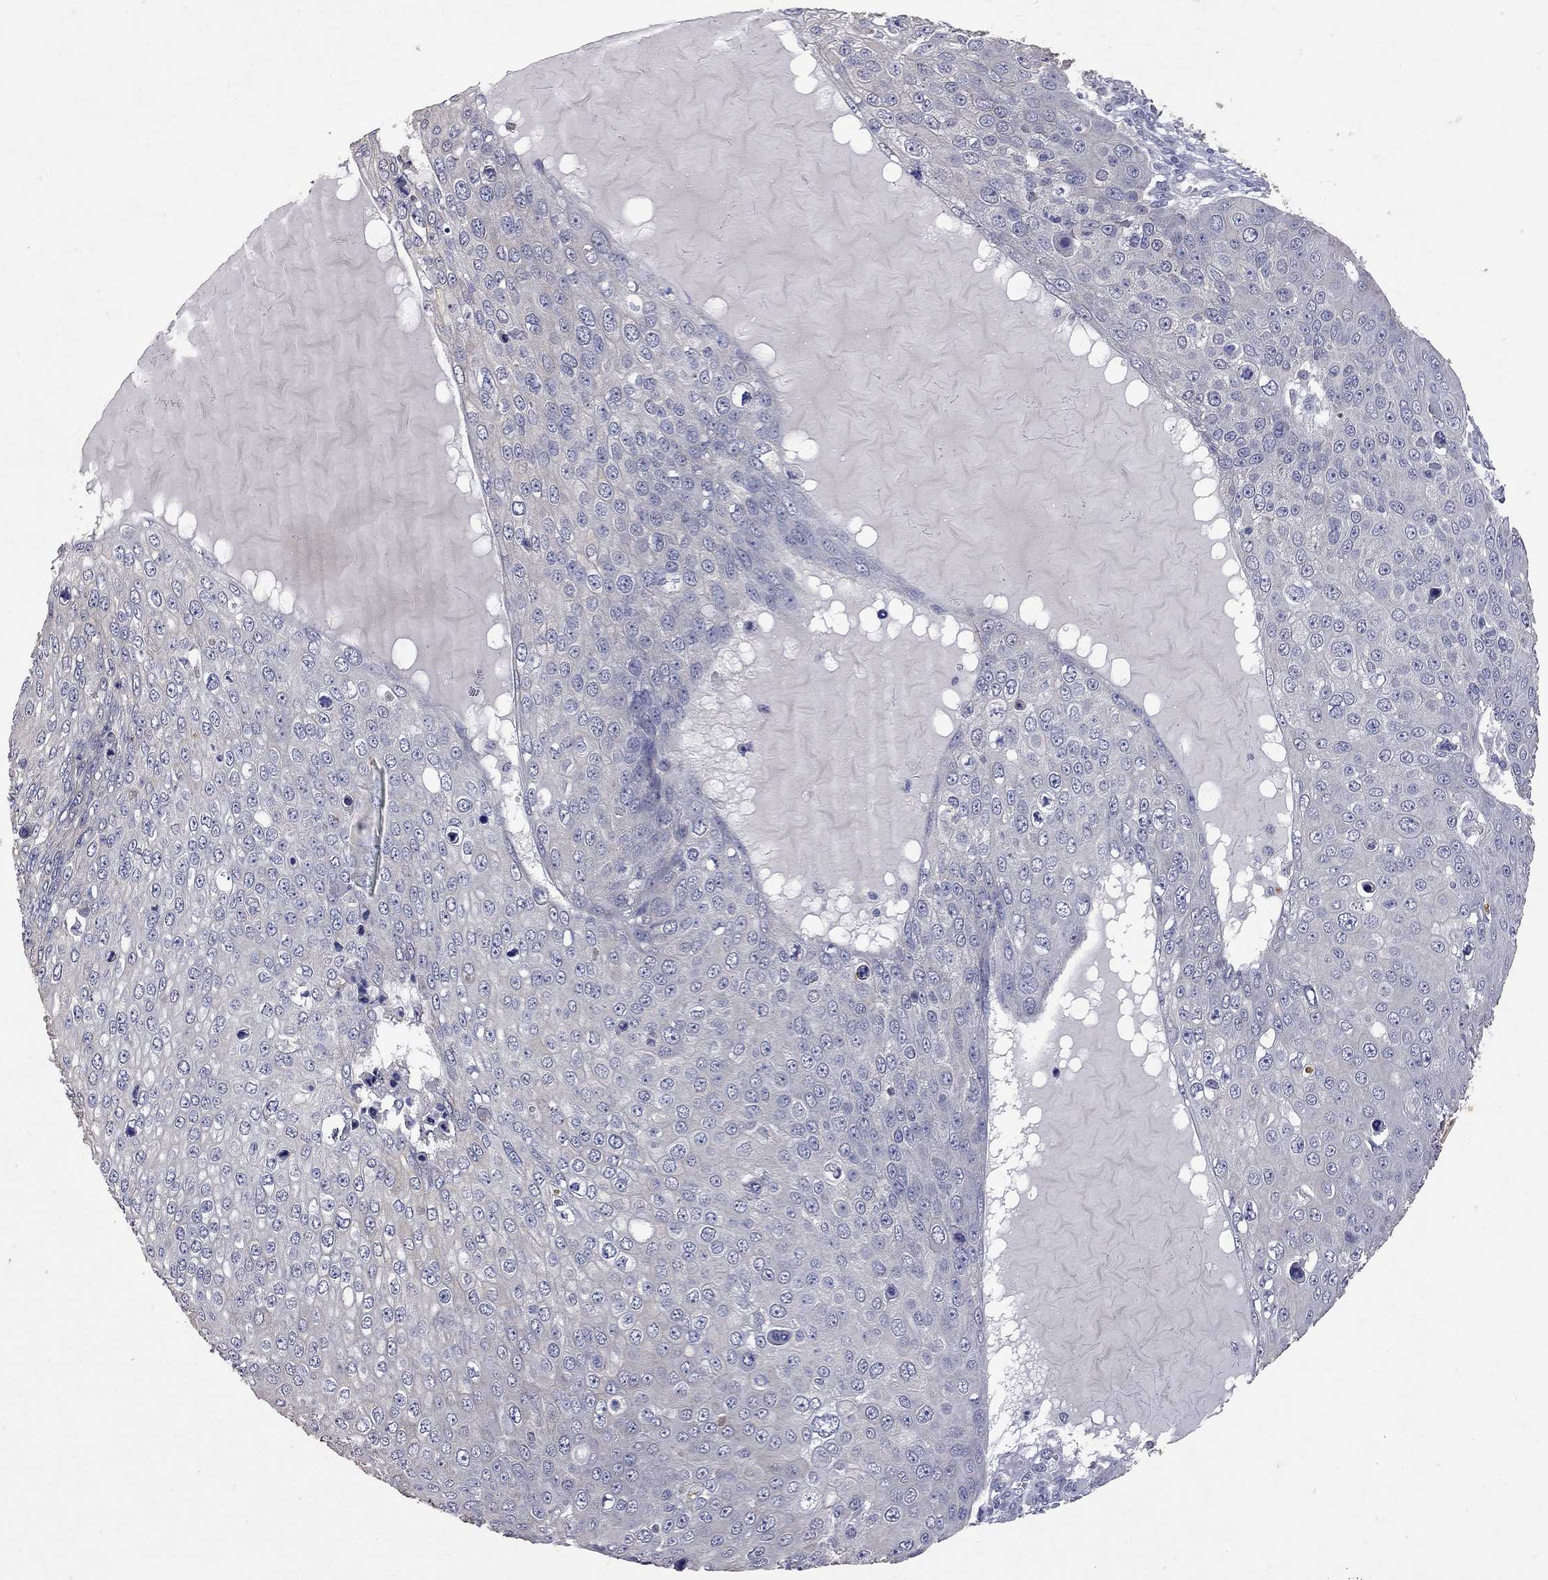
{"staining": {"intensity": "negative", "quantity": "none", "location": "none"}, "tissue": "skin cancer", "cell_type": "Tumor cells", "image_type": "cancer", "snomed": [{"axis": "morphology", "description": "Squamous cell carcinoma, NOS"}, {"axis": "topography", "description": "Skin"}], "caption": "This image is of skin cancer (squamous cell carcinoma) stained with immunohistochemistry (IHC) to label a protein in brown with the nuclei are counter-stained blue. There is no positivity in tumor cells.", "gene": "NOS2", "patient": {"sex": "male", "age": 71}}